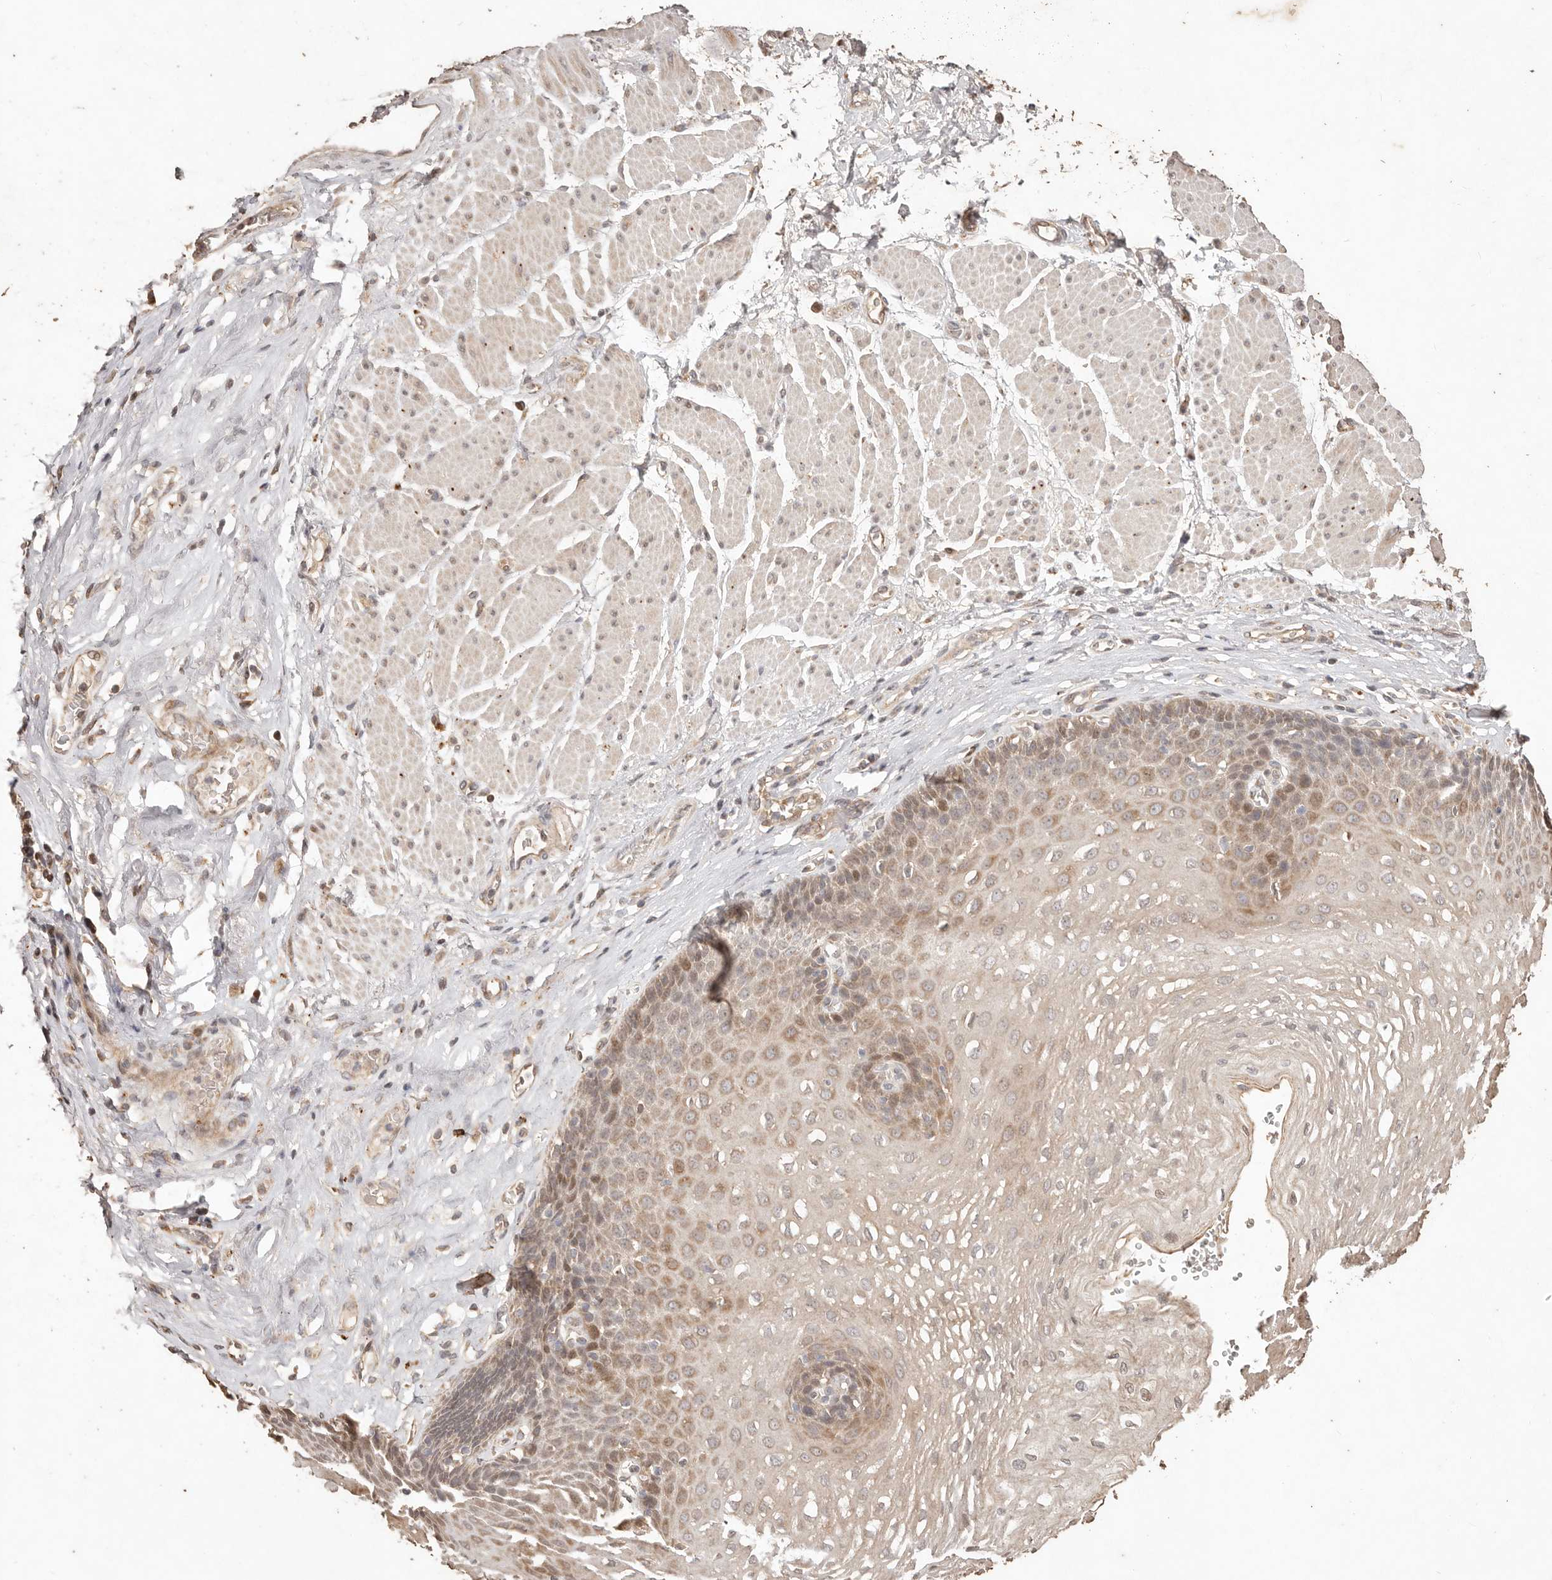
{"staining": {"intensity": "moderate", "quantity": "25%-75%", "location": "cytoplasmic/membranous"}, "tissue": "esophagus", "cell_type": "Squamous epithelial cells", "image_type": "normal", "snomed": [{"axis": "morphology", "description": "Normal tissue, NOS"}, {"axis": "topography", "description": "Esophagus"}], "caption": "The immunohistochemical stain labels moderate cytoplasmic/membranous staining in squamous epithelial cells of normal esophagus. The staining was performed using DAB (3,3'-diaminobenzidine) to visualize the protein expression in brown, while the nuclei were stained in blue with hematoxylin (Magnification: 20x).", "gene": "KIF9", "patient": {"sex": "female", "age": 66}}